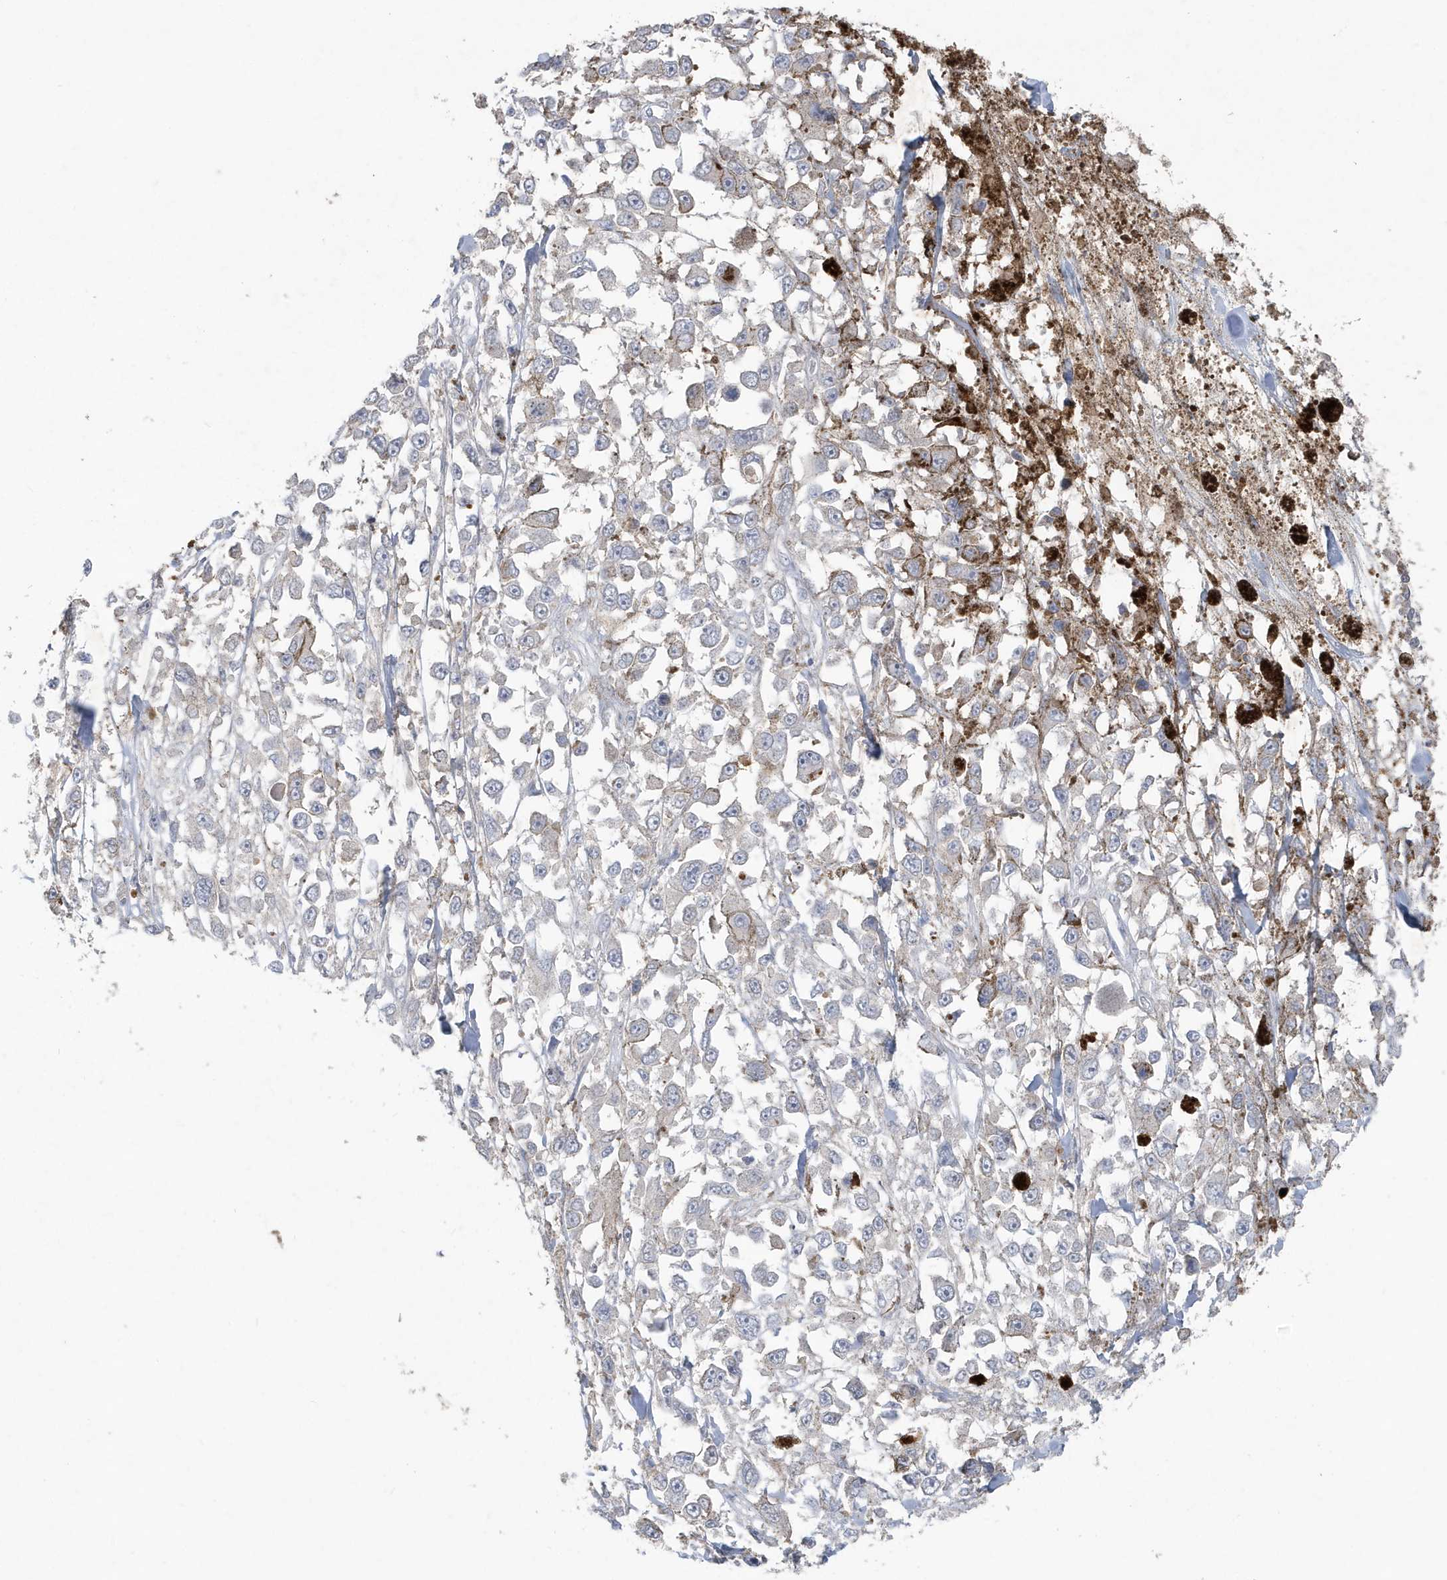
{"staining": {"intensity": "negative", "quantity": "none", "location": "none"}, "tissue": "melanoma", "cell_type": "Tumor cells", "image_type": "cancer", "snomed": [{"axis": "morphology", "description": "Malignant melanoma, Metastatic site"}, {"axis": "topography", "description": "Lymph node"}], "caption": "Melanoma was stained to show a protein in brown. There is no significant expression in tumor cells. (DAB IHC, high magnification).", "gene": "C1RL", "patient": {"sex": "male", "age": 59}}